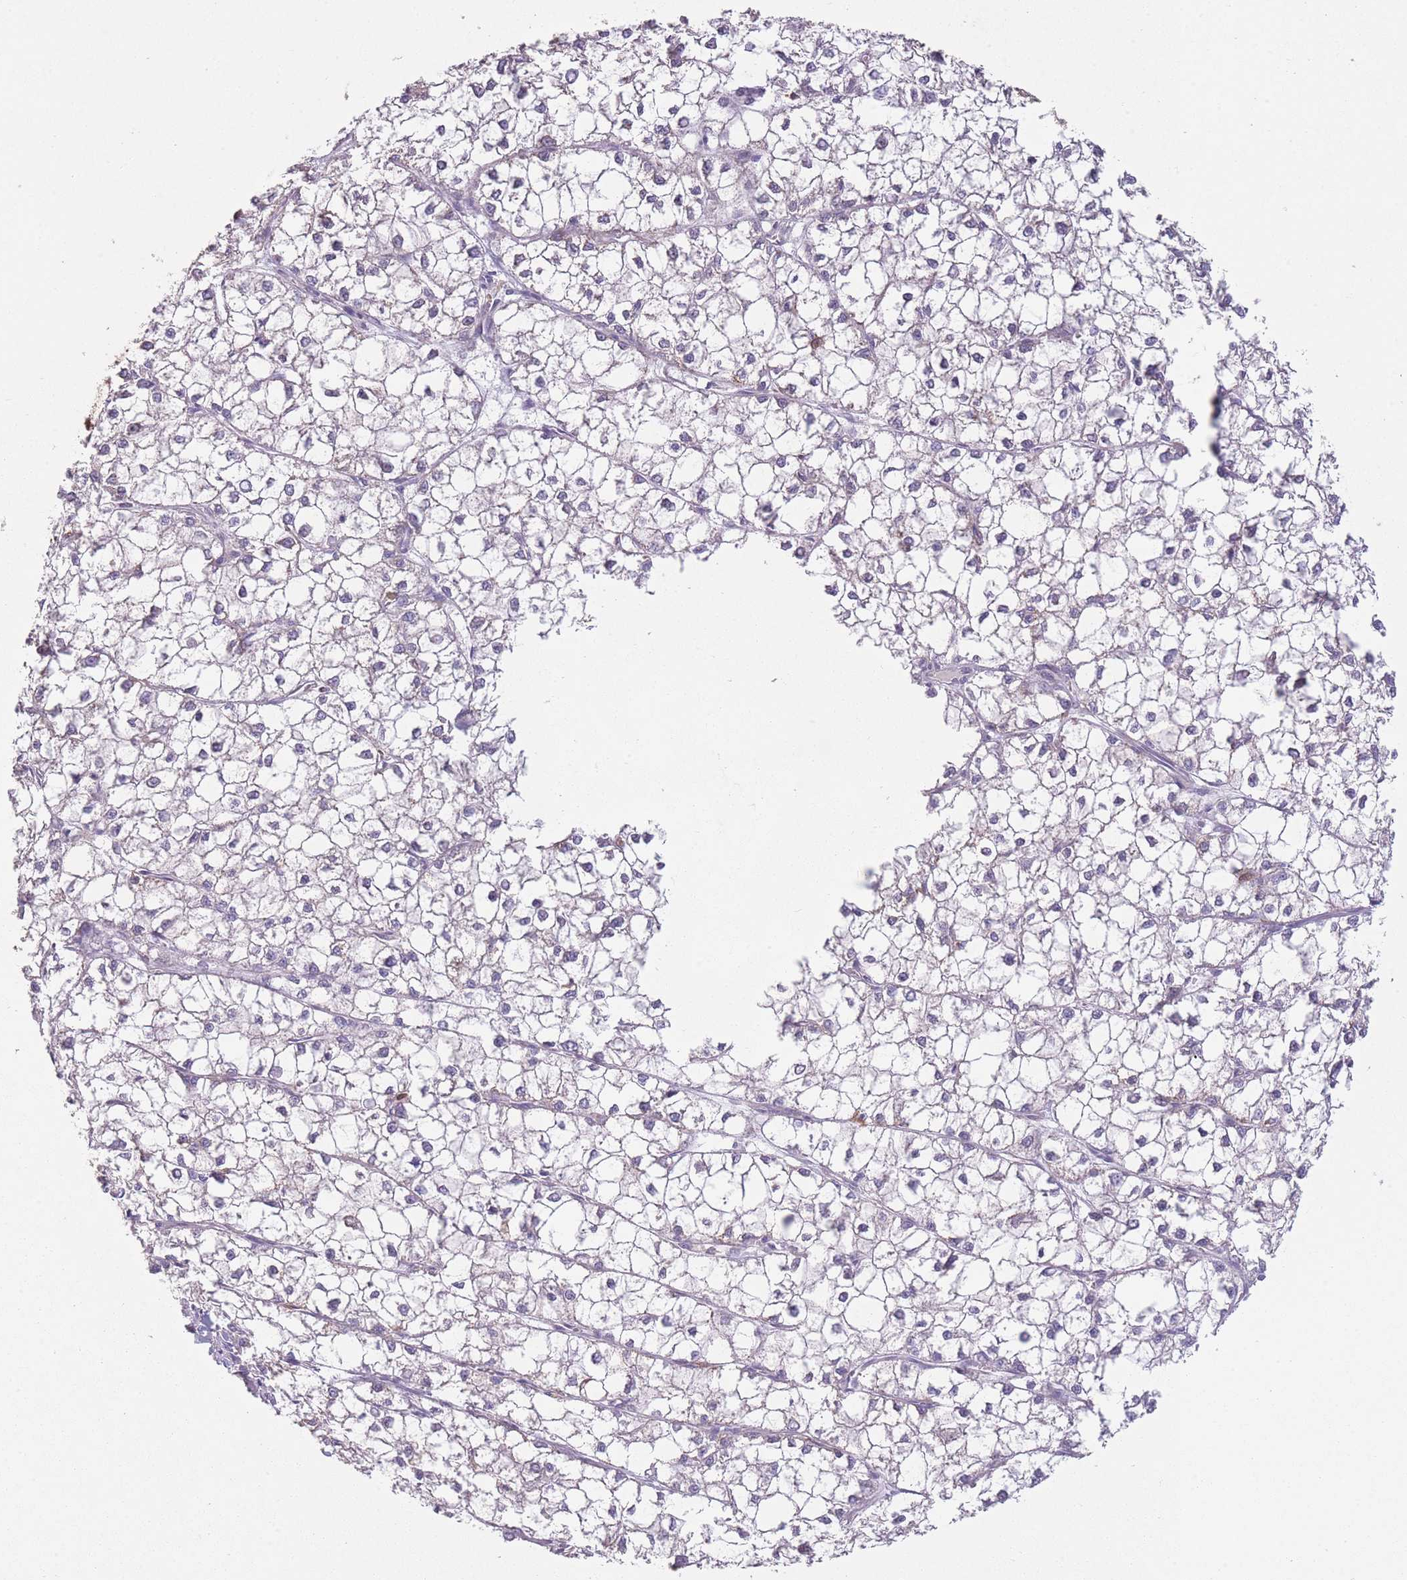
{"staining": {"intensity": "negative", "quantity": "none", "location": "none"}, "tissue": "liver cancer", "cell_type": "Tumor cells", "image_type": "cancer", "snomed": [{"axis": "morphology", "description": "Carcinoma, Hepatocellular, NOS"}, {"axis": "topography", "description": "Liver"}], "caption": "This is an immunohistochemistry (IHC) image of liver cancer (hepatocellular carcinoma). There is no staining in tumor cells.", "gene": "PRAM1", "patient": {"sex": "female", "age": 43}}